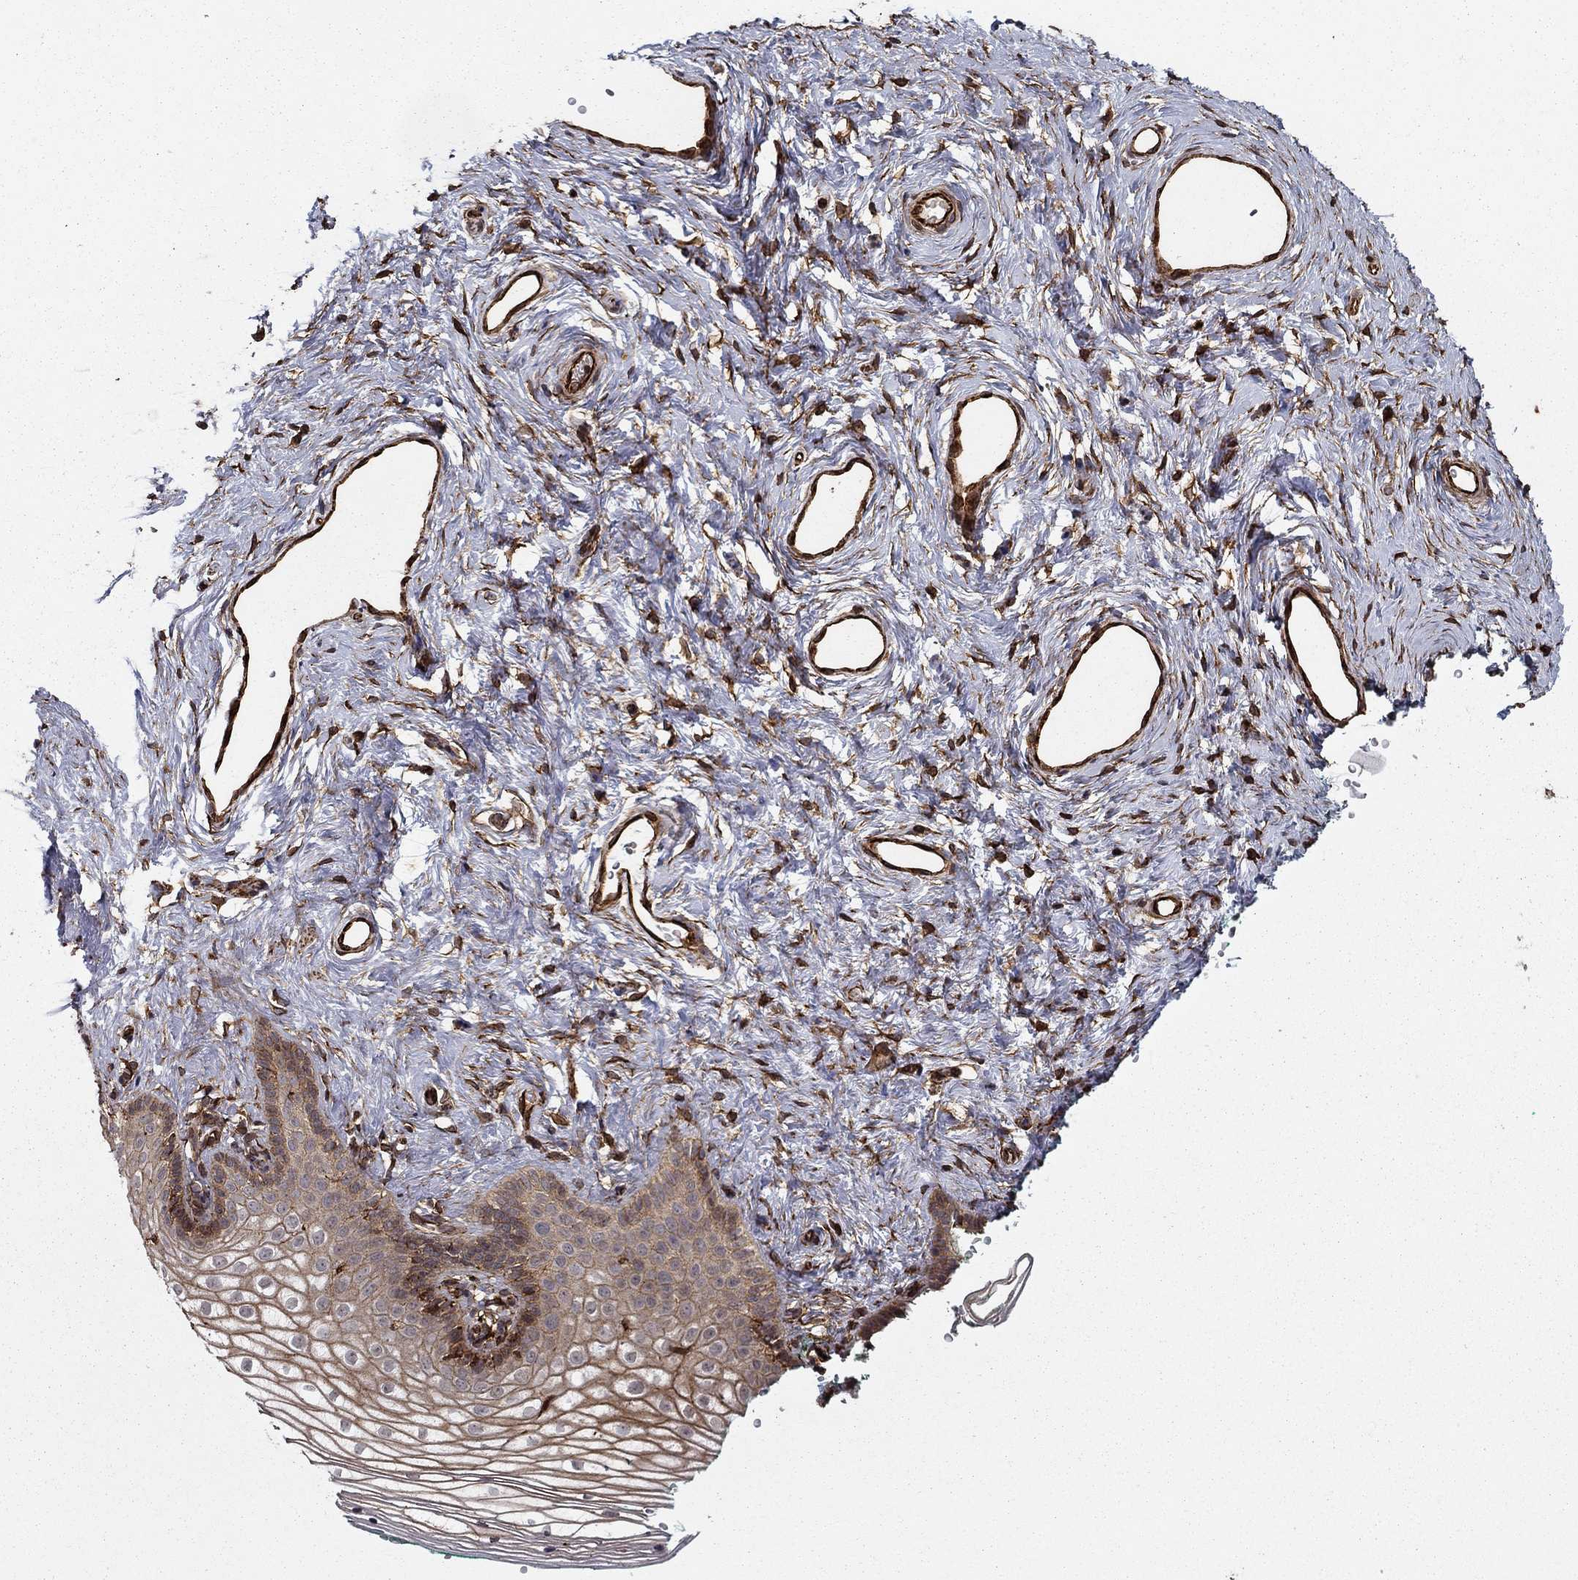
{"staining": {"intensity": "moderate", "quantity": "25%-75%", "location": "cytoplasmic/membranous"}, "tissue": "vagina", "cell_type": "Squamous epithelial cells", "image_type": "normal", "snomed": [{"axis": "morphology", "description": "Normal tissue, NOS"}, {"axis": "topography", "description": "Vagina"}], "caption": "The immunohistochemical stain shows moderate cytoplasmic/membranous positivity in squamous epithelial cells of normal vagina. The staining was performed using DAB (3,3'-diaminobenzidine), with brown indicating positive protein expression. Nuclei are stained blue with hematoxylin.", "gene": "ADM", "patient": {"sex": "female", "age": 36}}